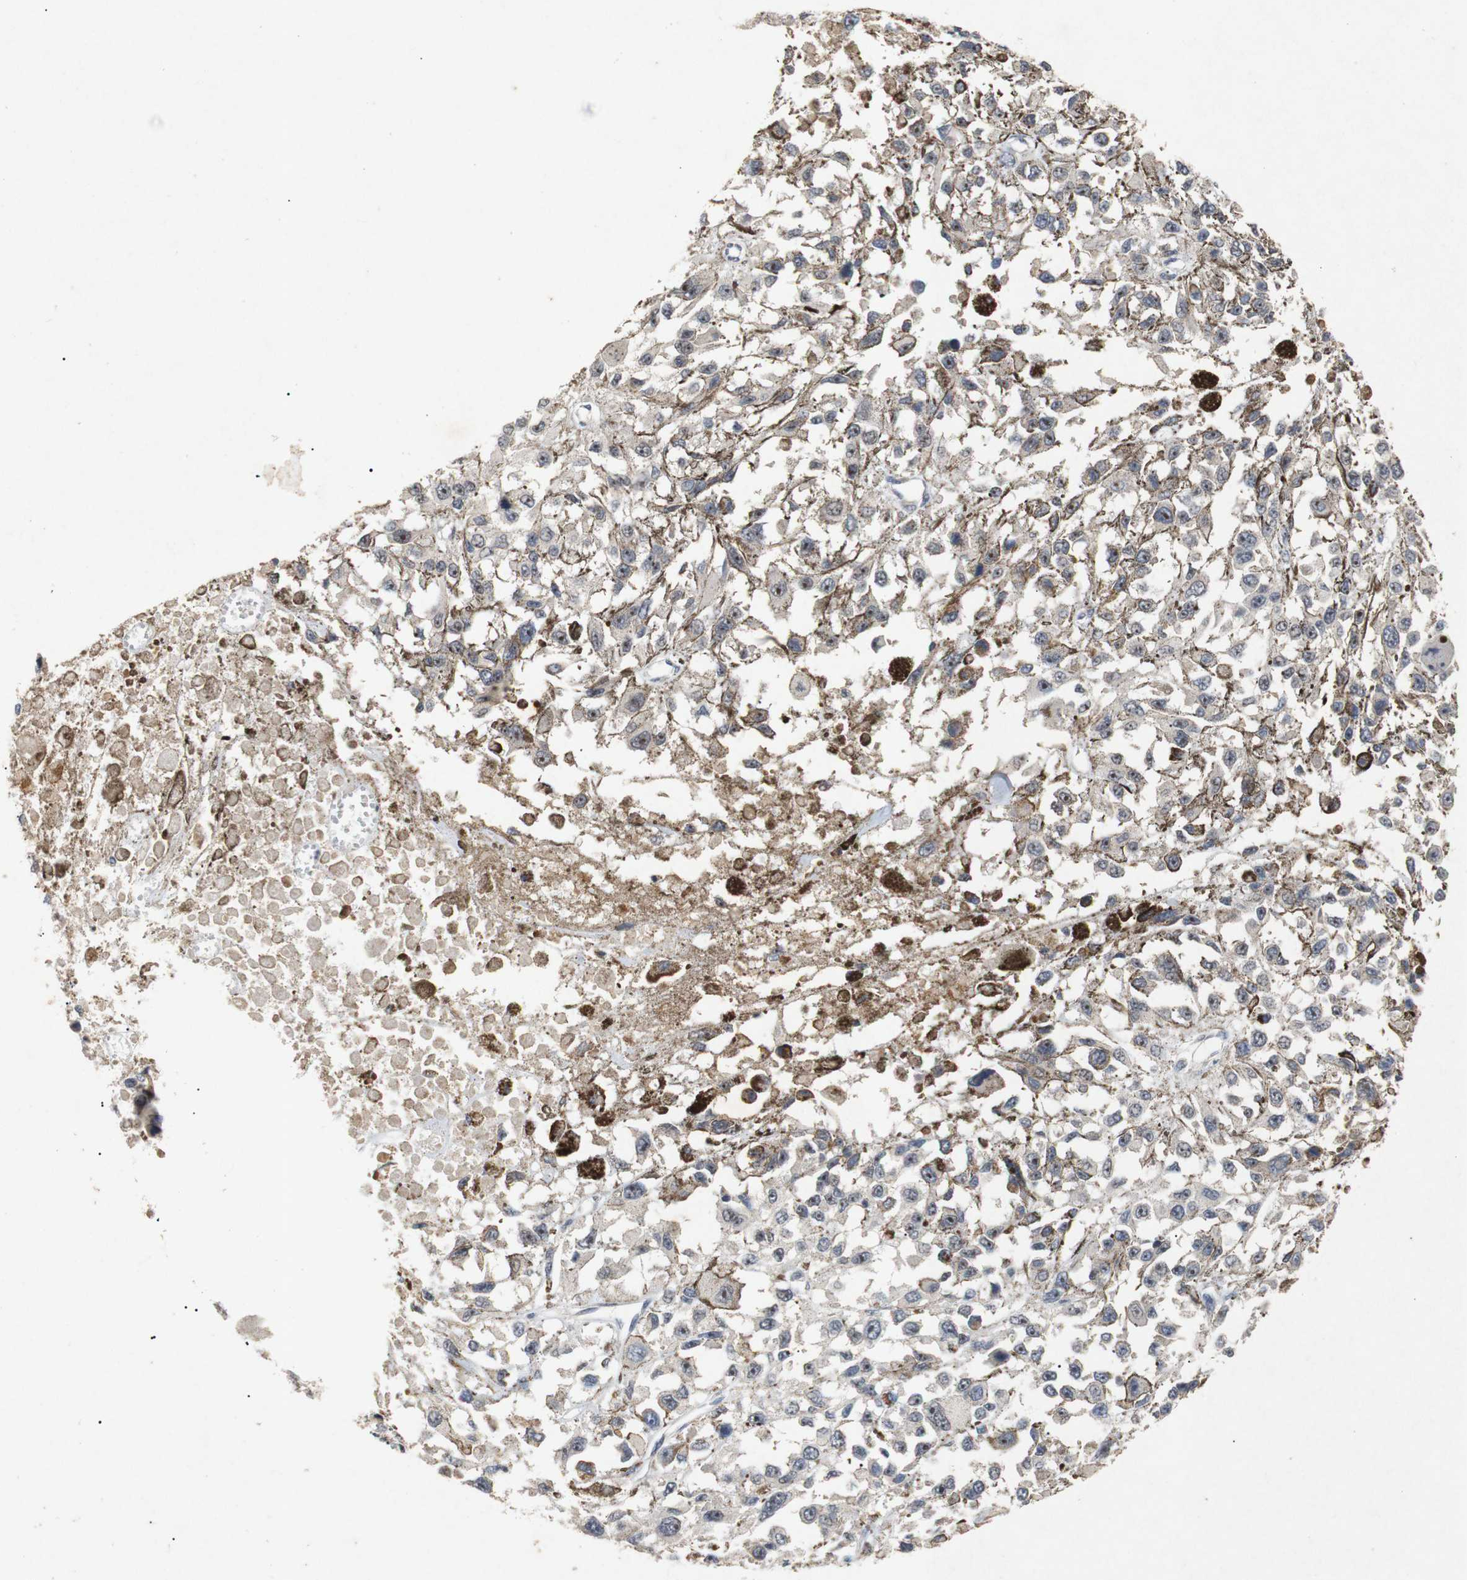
{"staining": {"intensity": "moderate", "quantity": "25%-75%", "location": "nuclear"}, "tissue": "melanoma", "cell_type": "Tumor cells", "image_type": "cancer", "snomed": [{"axis": "morphology", "description": "Malignant melanoma, Metastatic site"}, {"axis": "topography", "description": "Lymph node"}], "caption": "Malignant melanoma (metastatic site) tissue demonstrates moderate nuclear staining in about 25%-75% of tumor cells, visualized by immunohistochemistry.", "gene": "PARN", "patient": {"sex": "male", "age": 59}}